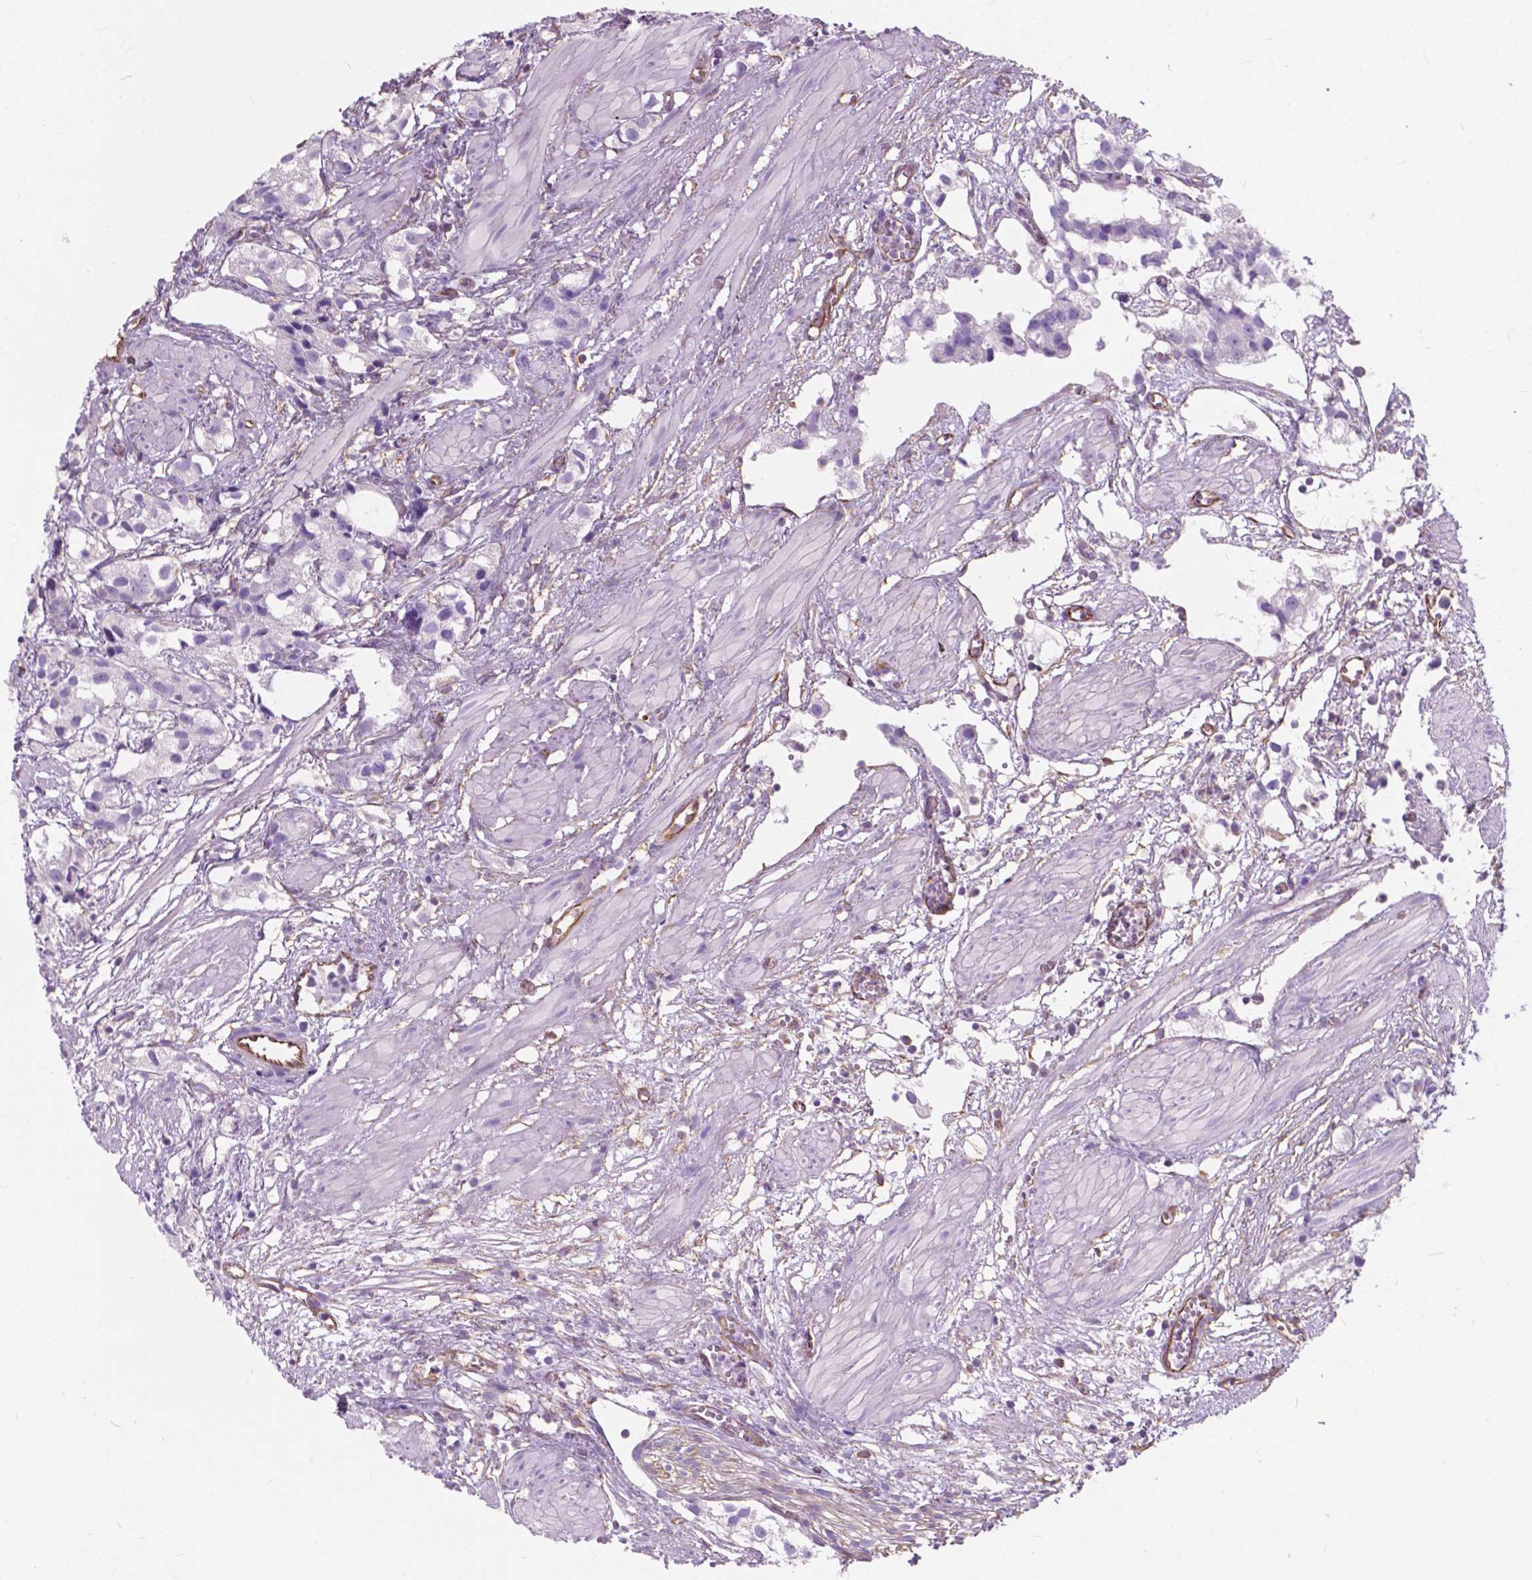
{"staining": {"intensity": "negative", "quantity": "none", "location": "none"}, "tissue": "prostate cancer", "cell_type": "Tumor cells", "image_type": "cancer", "snomed": [{"axis": "morphology", "description": "Adenocarcinoma, High grade"}, {"axis": "topography", "description": "Prostate"}], "caption": "IHC of human adenocarcinoma (high-grade) (prostate) exhibits no staining in tumor cells. (DAB (3,3'-diaminobenzidine) IHC, high magnification).", "gene": "AMOT", "patient": {"sex": "male", "age": 68}}